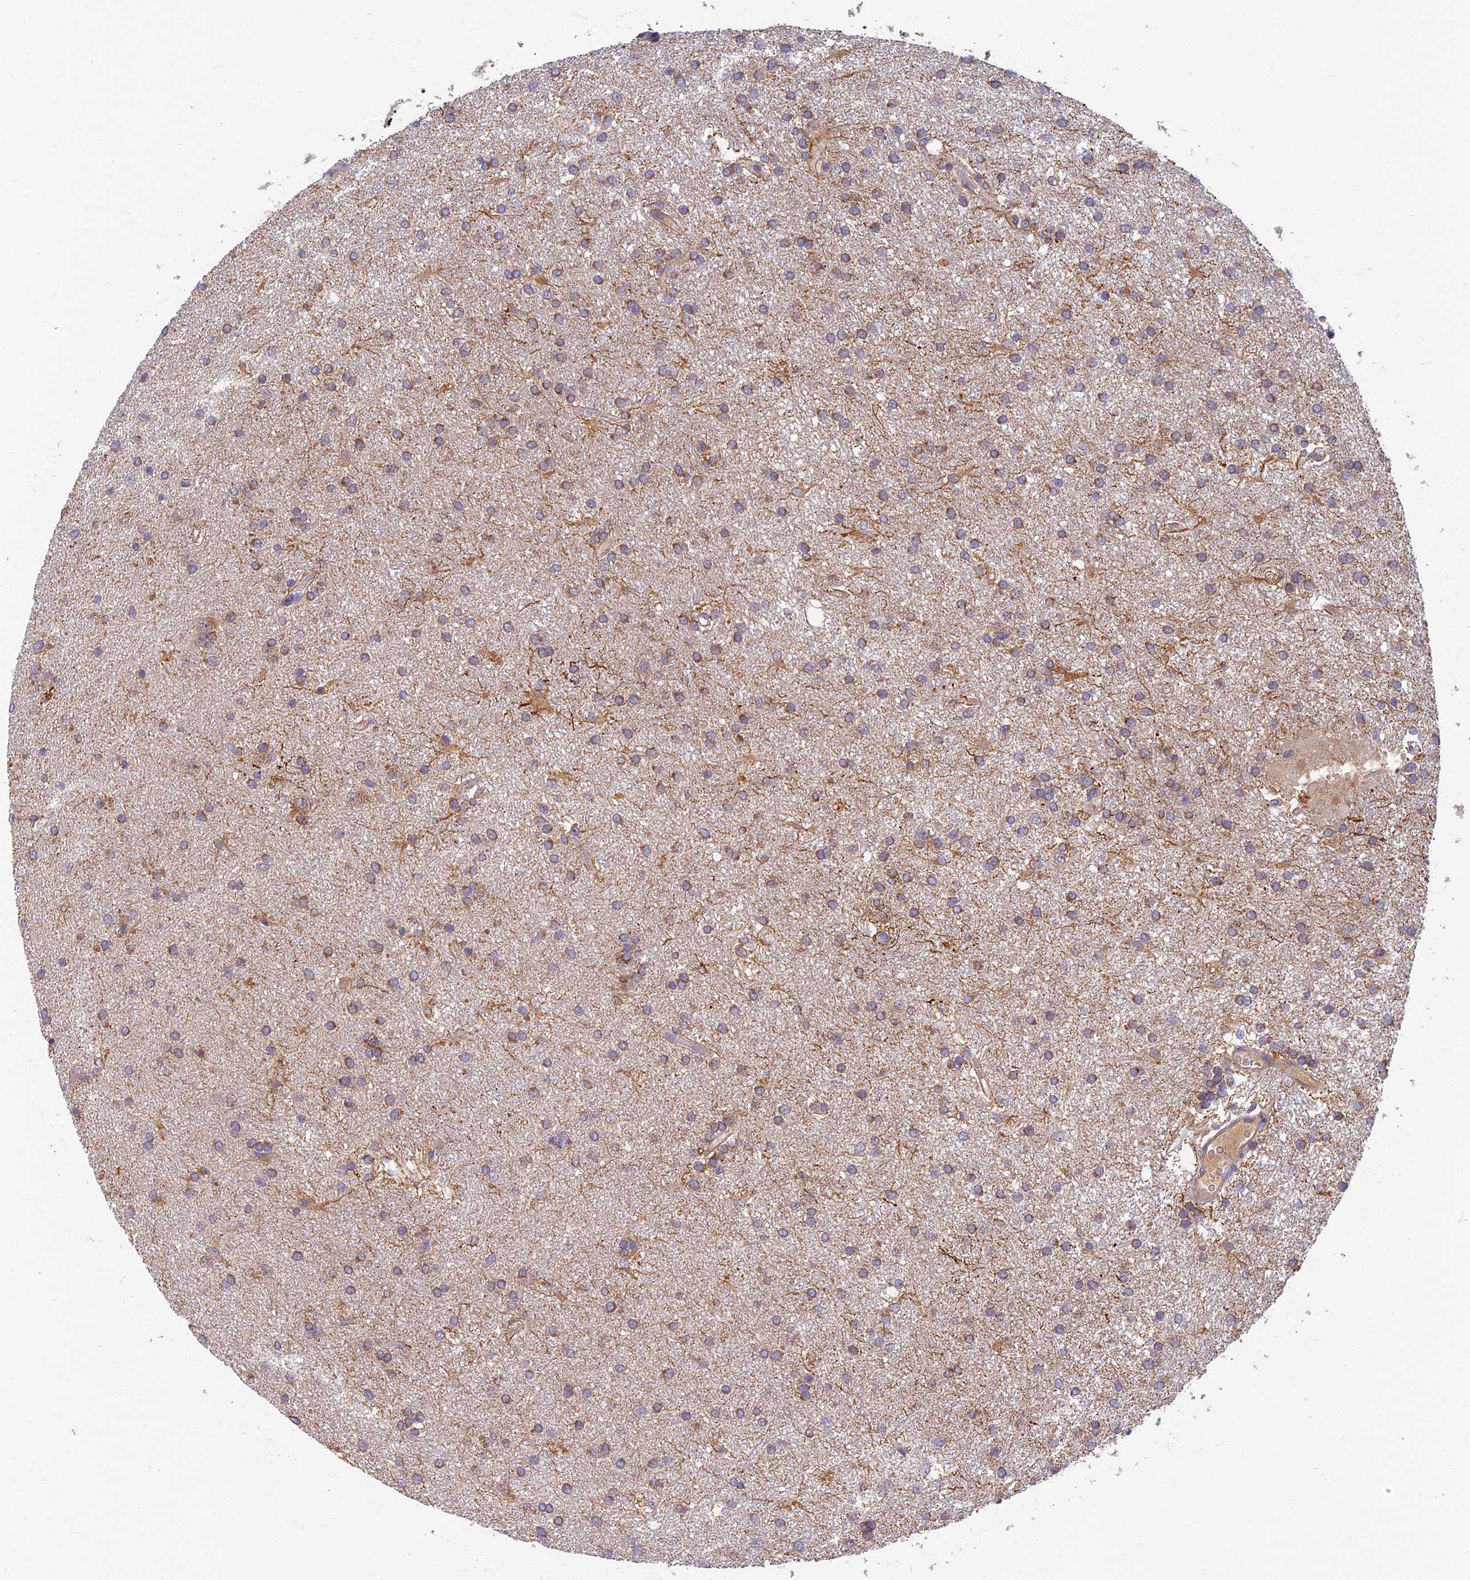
{"staining": {"intensity": "moderate", "quantity": "25%-75%", "location": "cytoplasmic/membranous"}, "tissue": "glioma", "cell_type": "Tumor cells", "image_type": "cancer", "snomed": [{"axis": "morphology", "description": "Glioma, malignant, Low grade"}, {"axis": "topography", "description": "Brain"}], "caption": "Low-grade glioma (malignant) stained for a protein (brown) shows moderate cytoplasmic/membranous positive staining in about 25%-75% of tumor cells.", "gene": "SOGA1", "patient": {"sex": "male", "age": 66}}